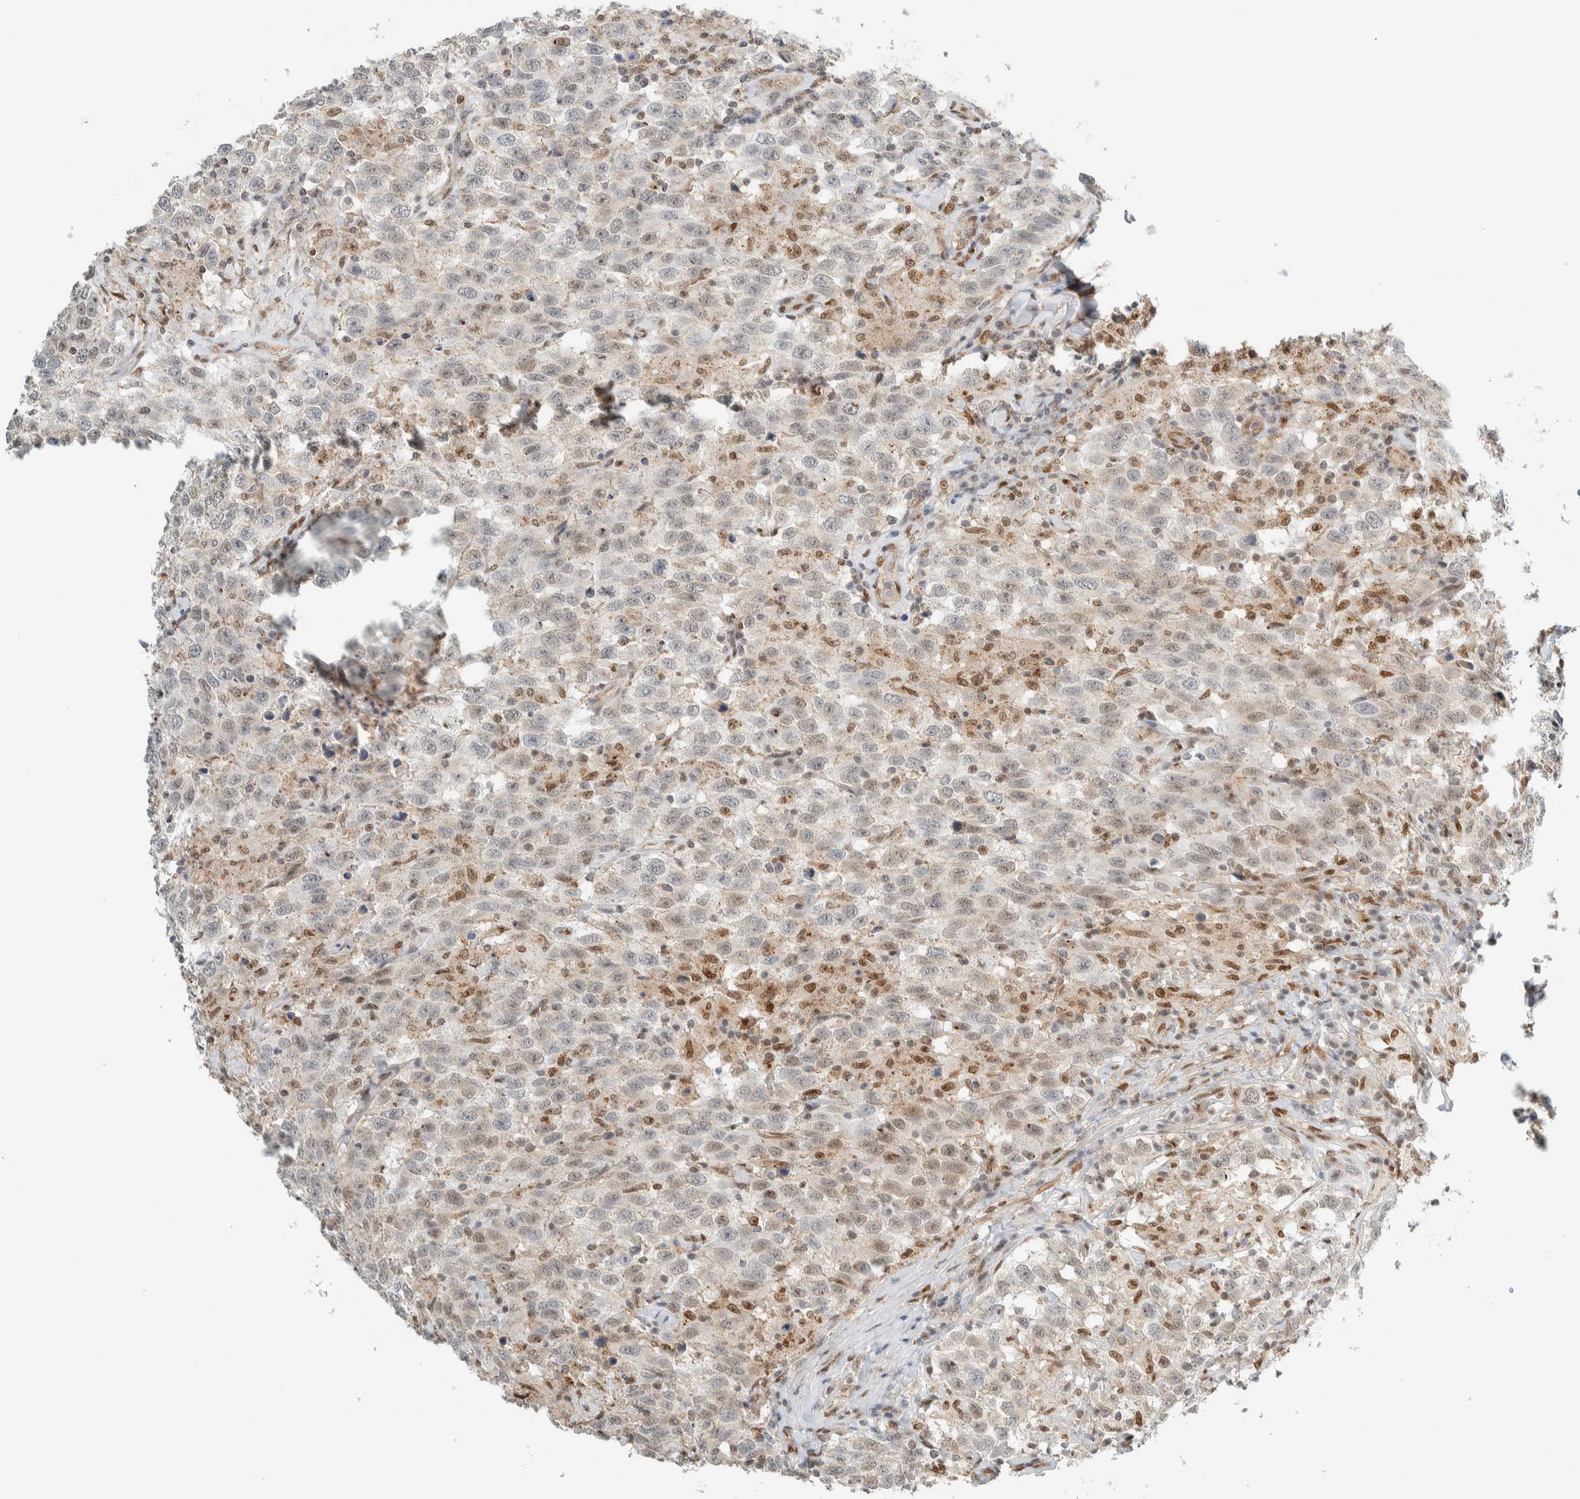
{"staining": {"intensity": "weak", "quantity": "<25%", "location": "nuclear"}, "tissue": "testis cancer", "cell_type": "Tumor cells", "image_type": "cancer", "snomed": [{"axis": "morphology", "description": "Seminoma, NOS"}, {"axis": "topography", "description": "Testis"}], "caption": "Immunohistochemistry (IHC) micrograph of neoplastic tissue: human testis cancer (seminoma) stained with DAB reveals no significant protein expression in tumor cells.", "gene": "TFE3", "patient": {"sex": "male", "age": 41}}